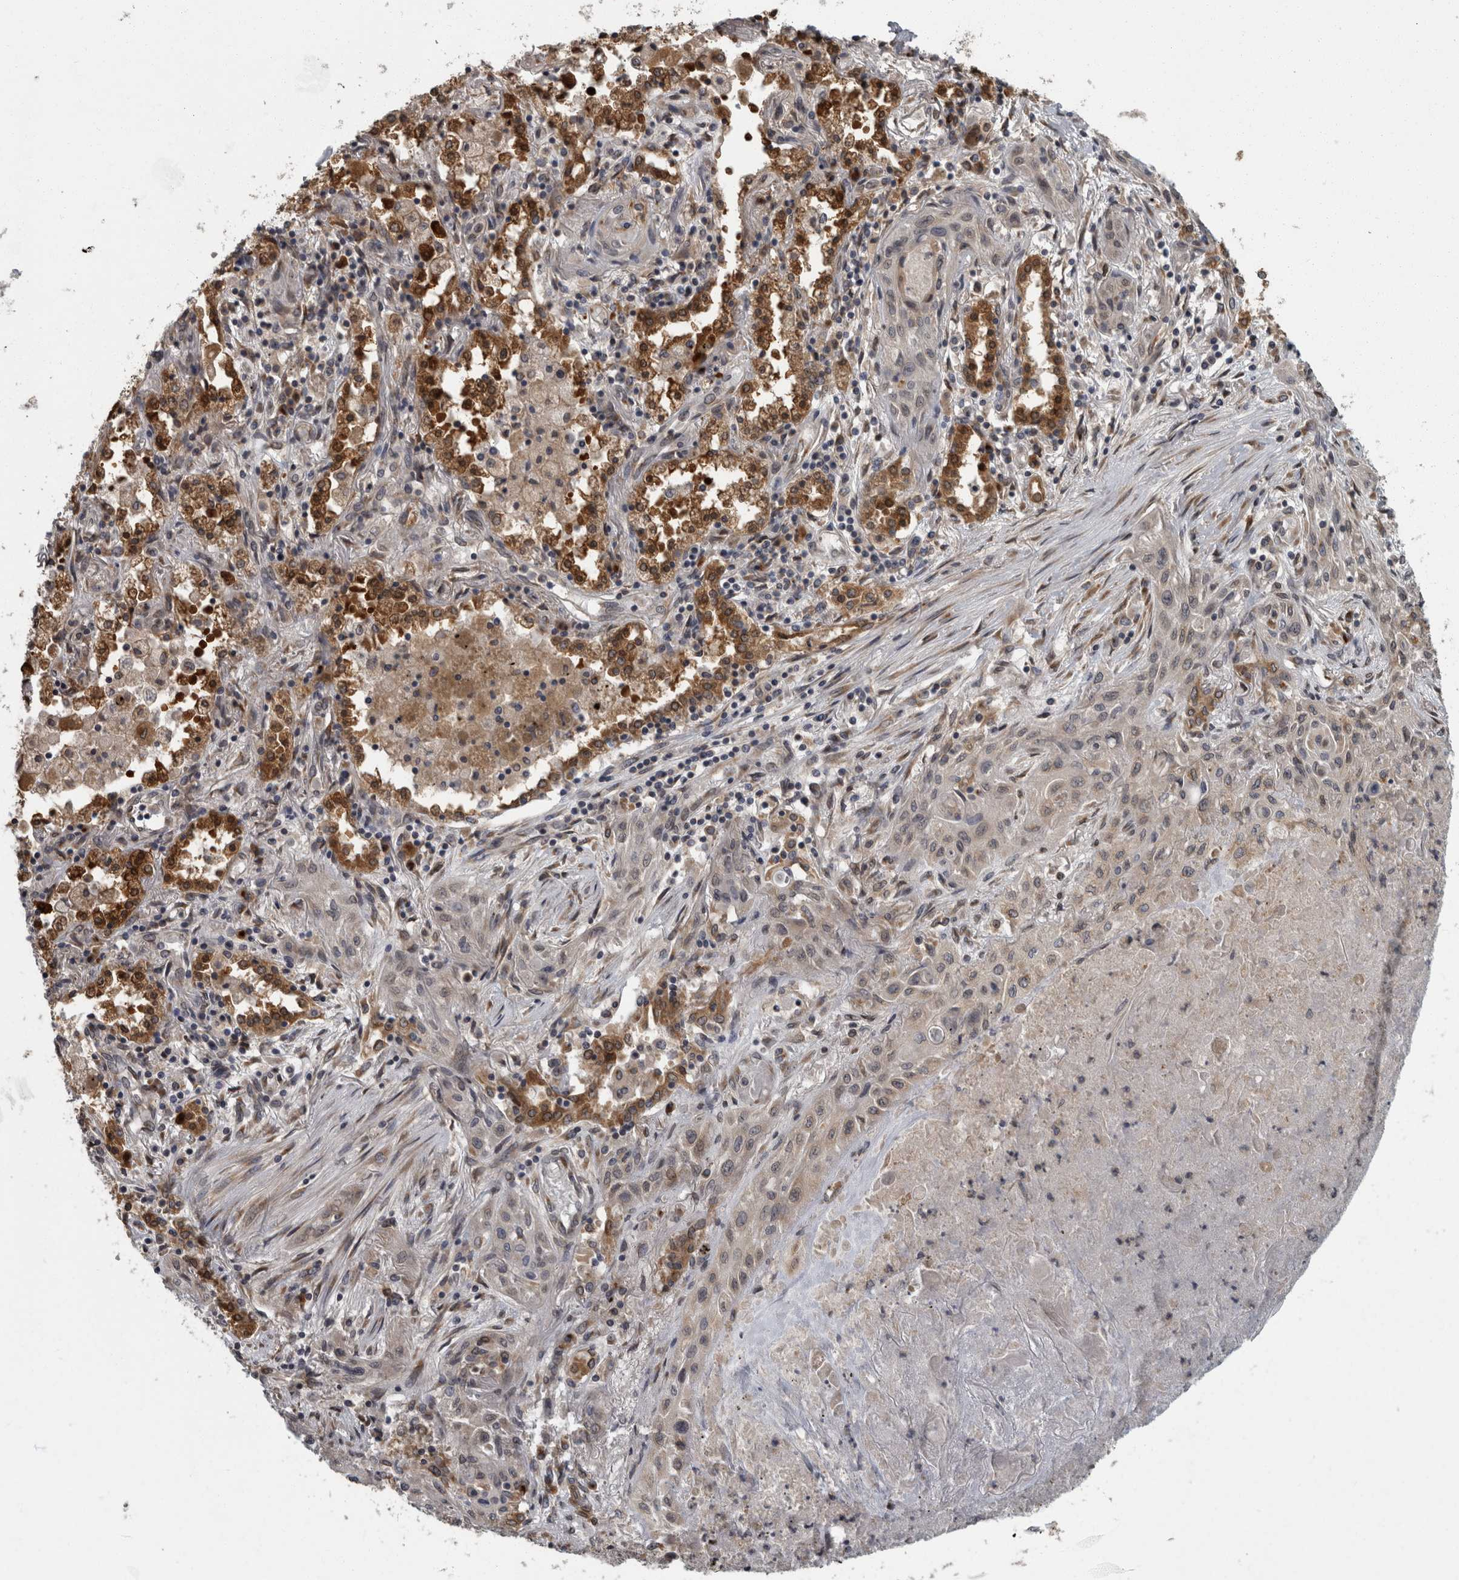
{"staining": {"intensity": "weak", "quantity": "<25%", "location": "cytoplasmic/membranous"}, "tissue": "lung cancer", "cell_type": "Tumor cells", "image_type": "cancer", "snomed": [{"axis": "morphology", "description": "Squamous cell carcinoma, NOS"}, {"axis": "topography", "description": "Lung"}], "caption": "High power microscopy photomicrograph of an immunohistochemistry (IHC) image of lung cancer, revealing no significant staining in tumor cells.", "gene": "LMAN2L", "patient": {"sex": "female", "age": 47}}